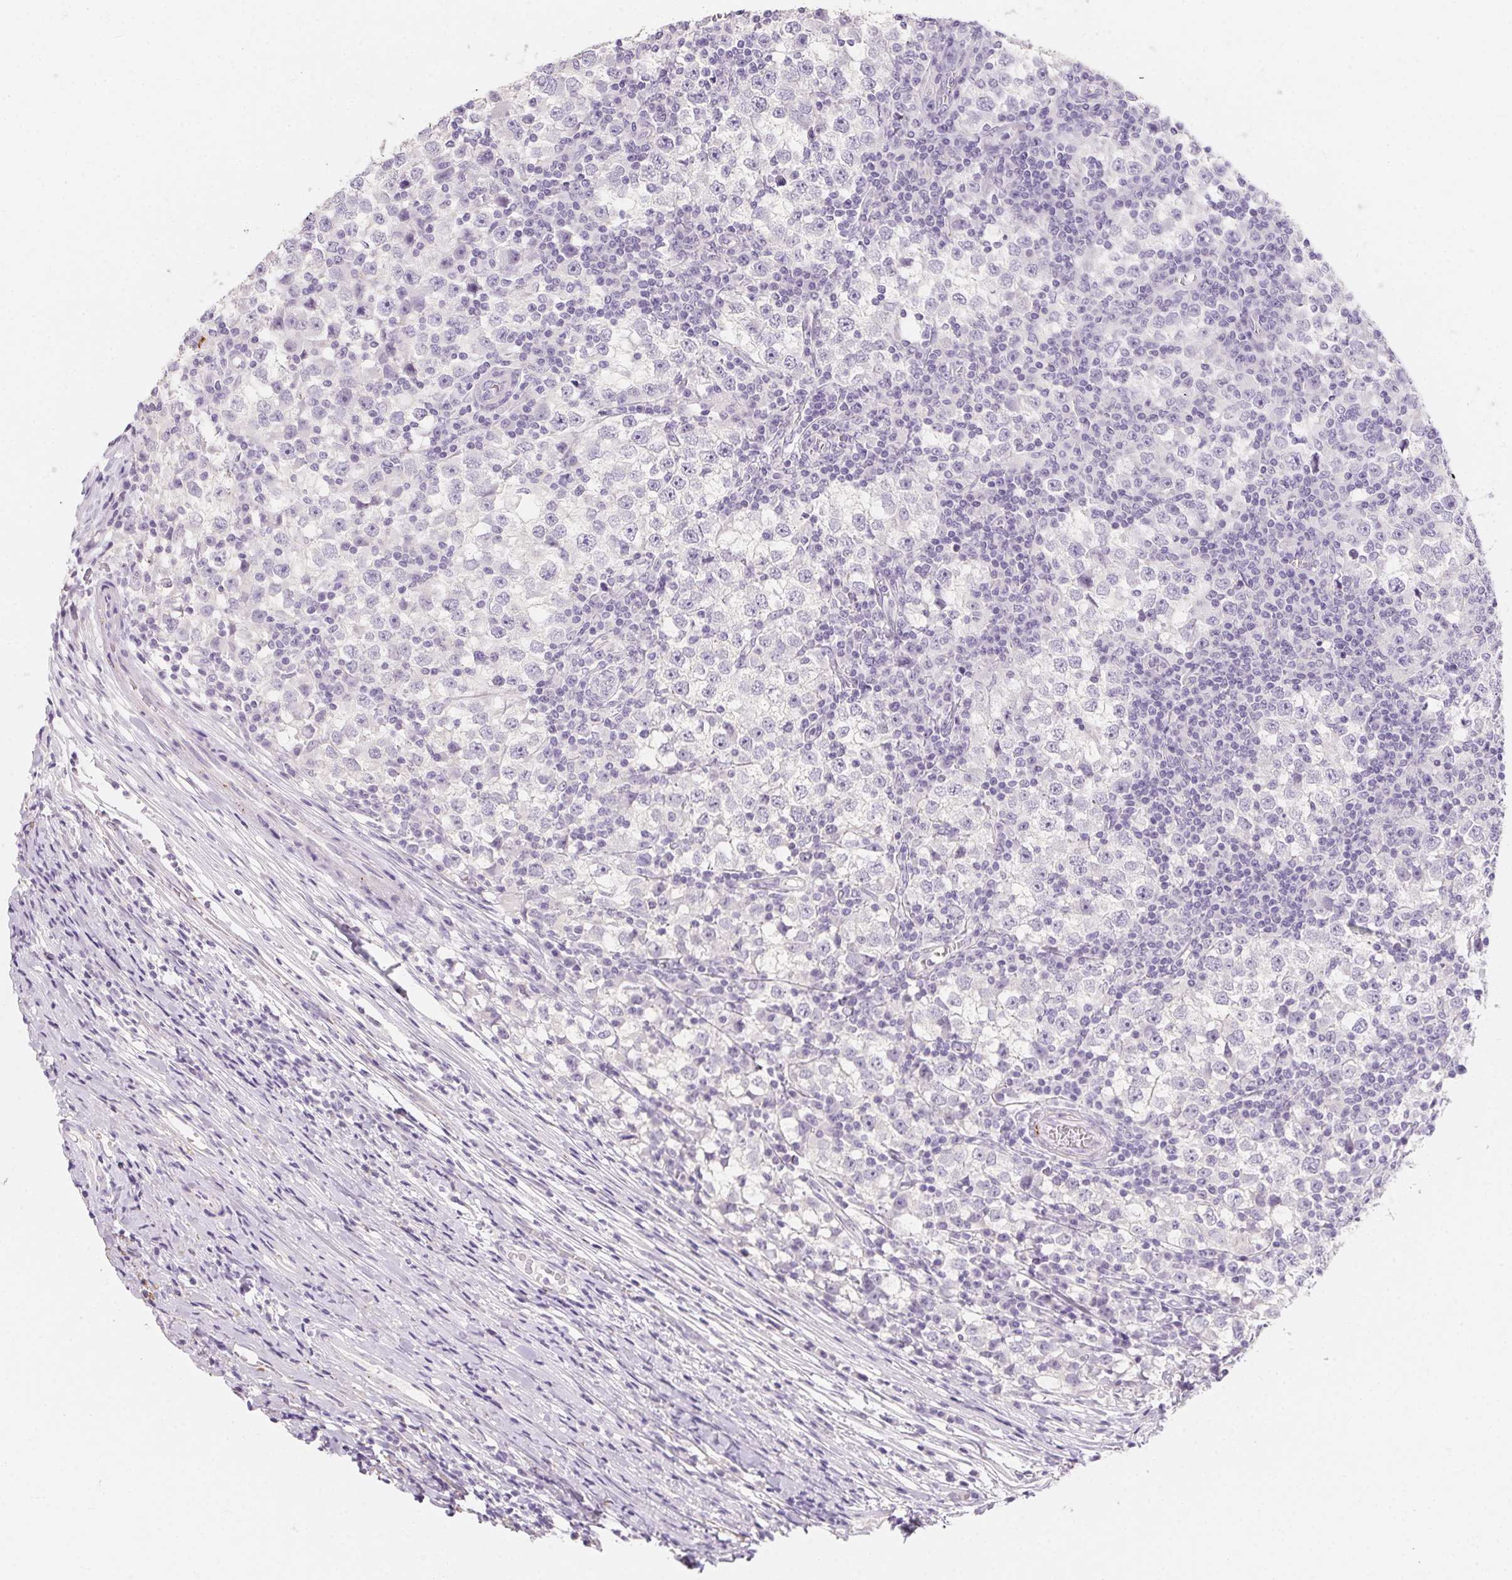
{"staining": {"intensity": "negative", "quantity": "none", "location": "none"}, "tissue": "testis cancer", "cell_type": "Tumor cells", "image_type": "cancer", "snomed": [{"axis": "morphology", "description": "Seminoma, NOS"}, {"axis": "topography", "description": "Testis"}], "caption": "A histopathology image of testis seminoma stained for a protein reveals no brown staining in tumor cells.", "gene": "MYL4", "patient": {"sex": "male", "age": 65}}